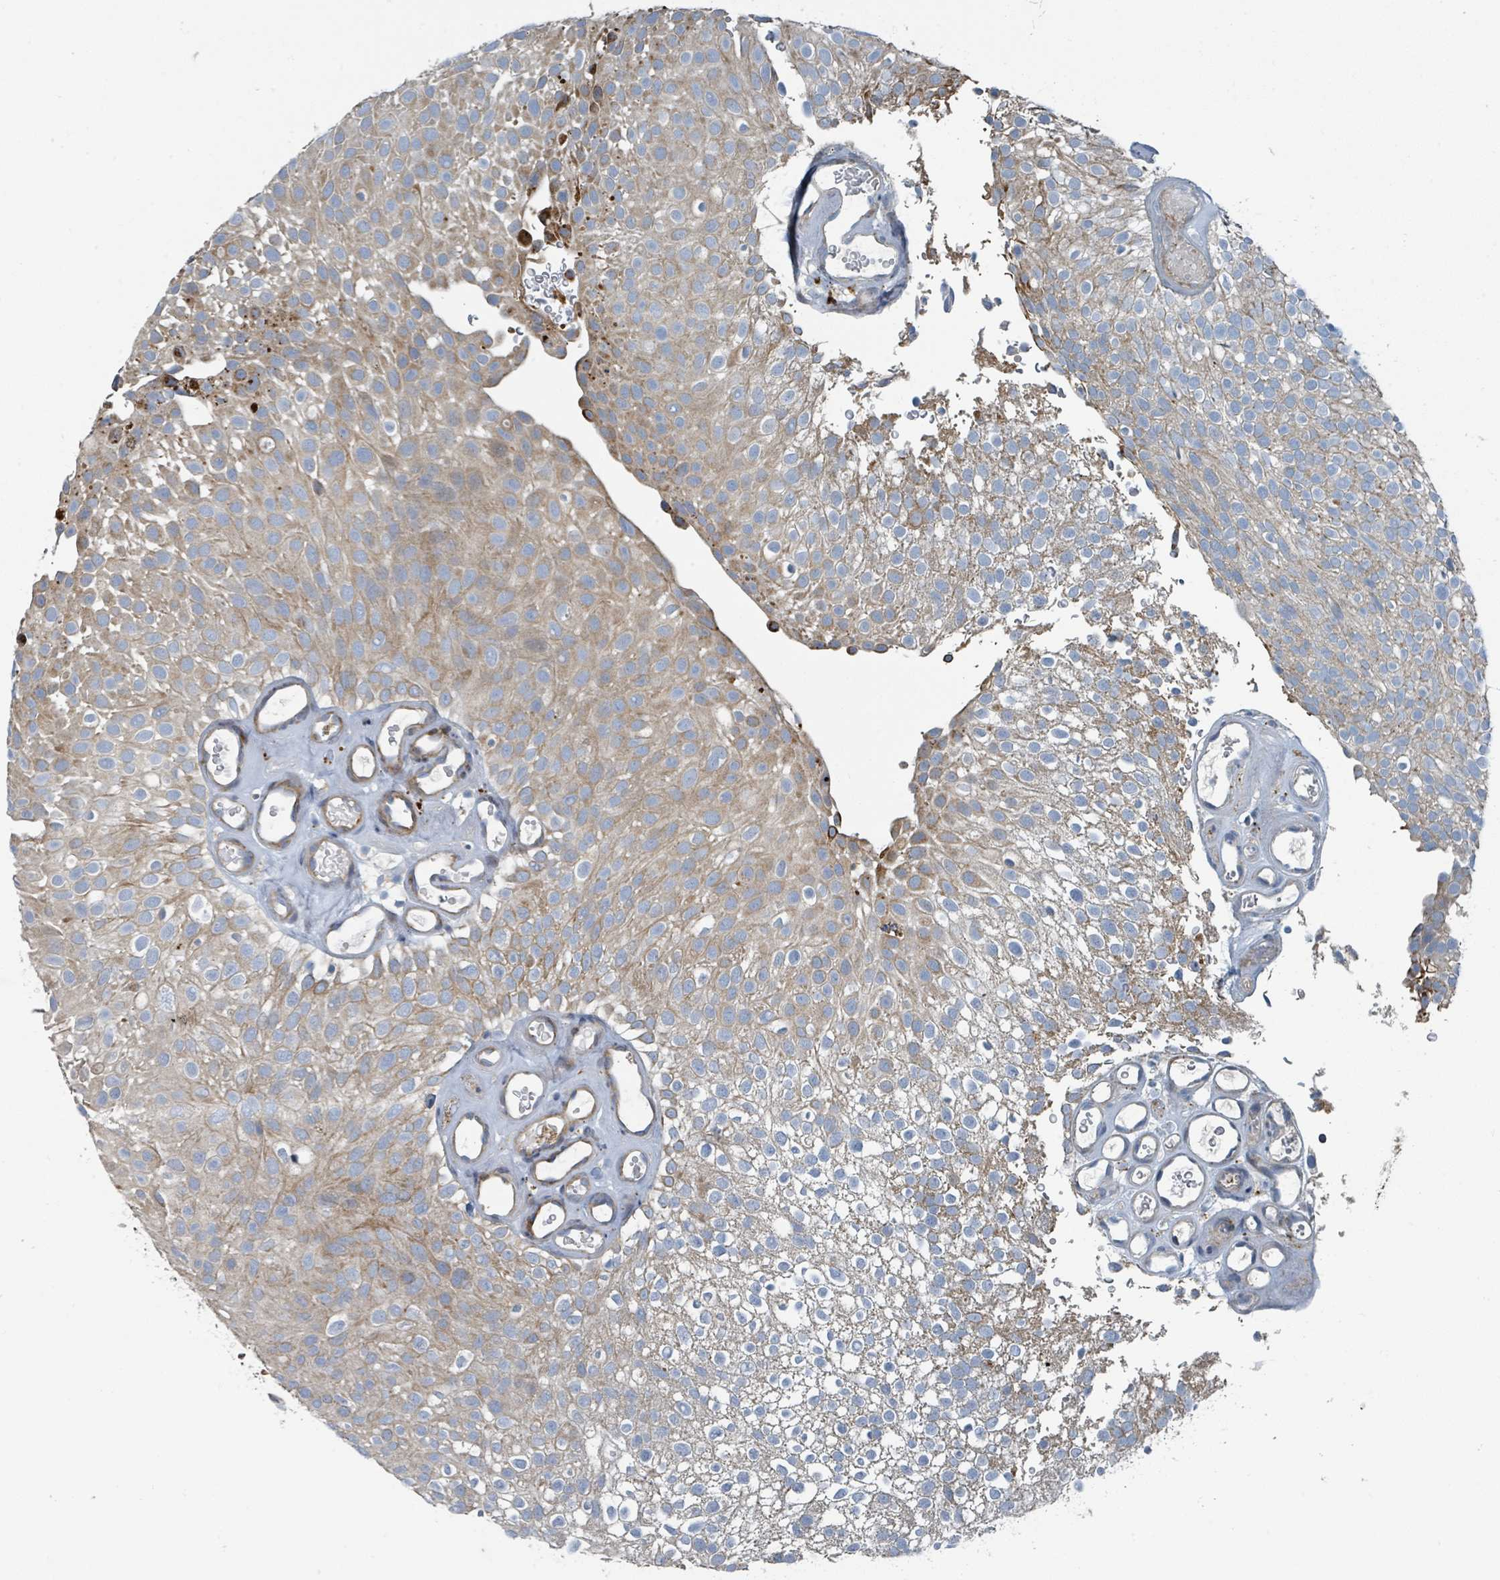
{"staining": {"intensity": "moderate", "quantity": "25%-75%", "location": "cytoplasmic/membranous"}, "tissue": "urothelial cancer", "cell_type": "Tumor cells", "image_type": "cancer", "snomed": [{"axis": "morphology", "description": "Urothelial carcinoma, Low grade"}, {"axis": "topography", "description": "Urinary bladder"}], "caption": "Low-grade urothelial carcinoma stained with a brown dye displays moderate cytoplasmic/membranous positive staining in approximately 25%-75% of tumor cells.", "gene": "DIPK2A", "patient": {"sex": "male", "age": 78}}